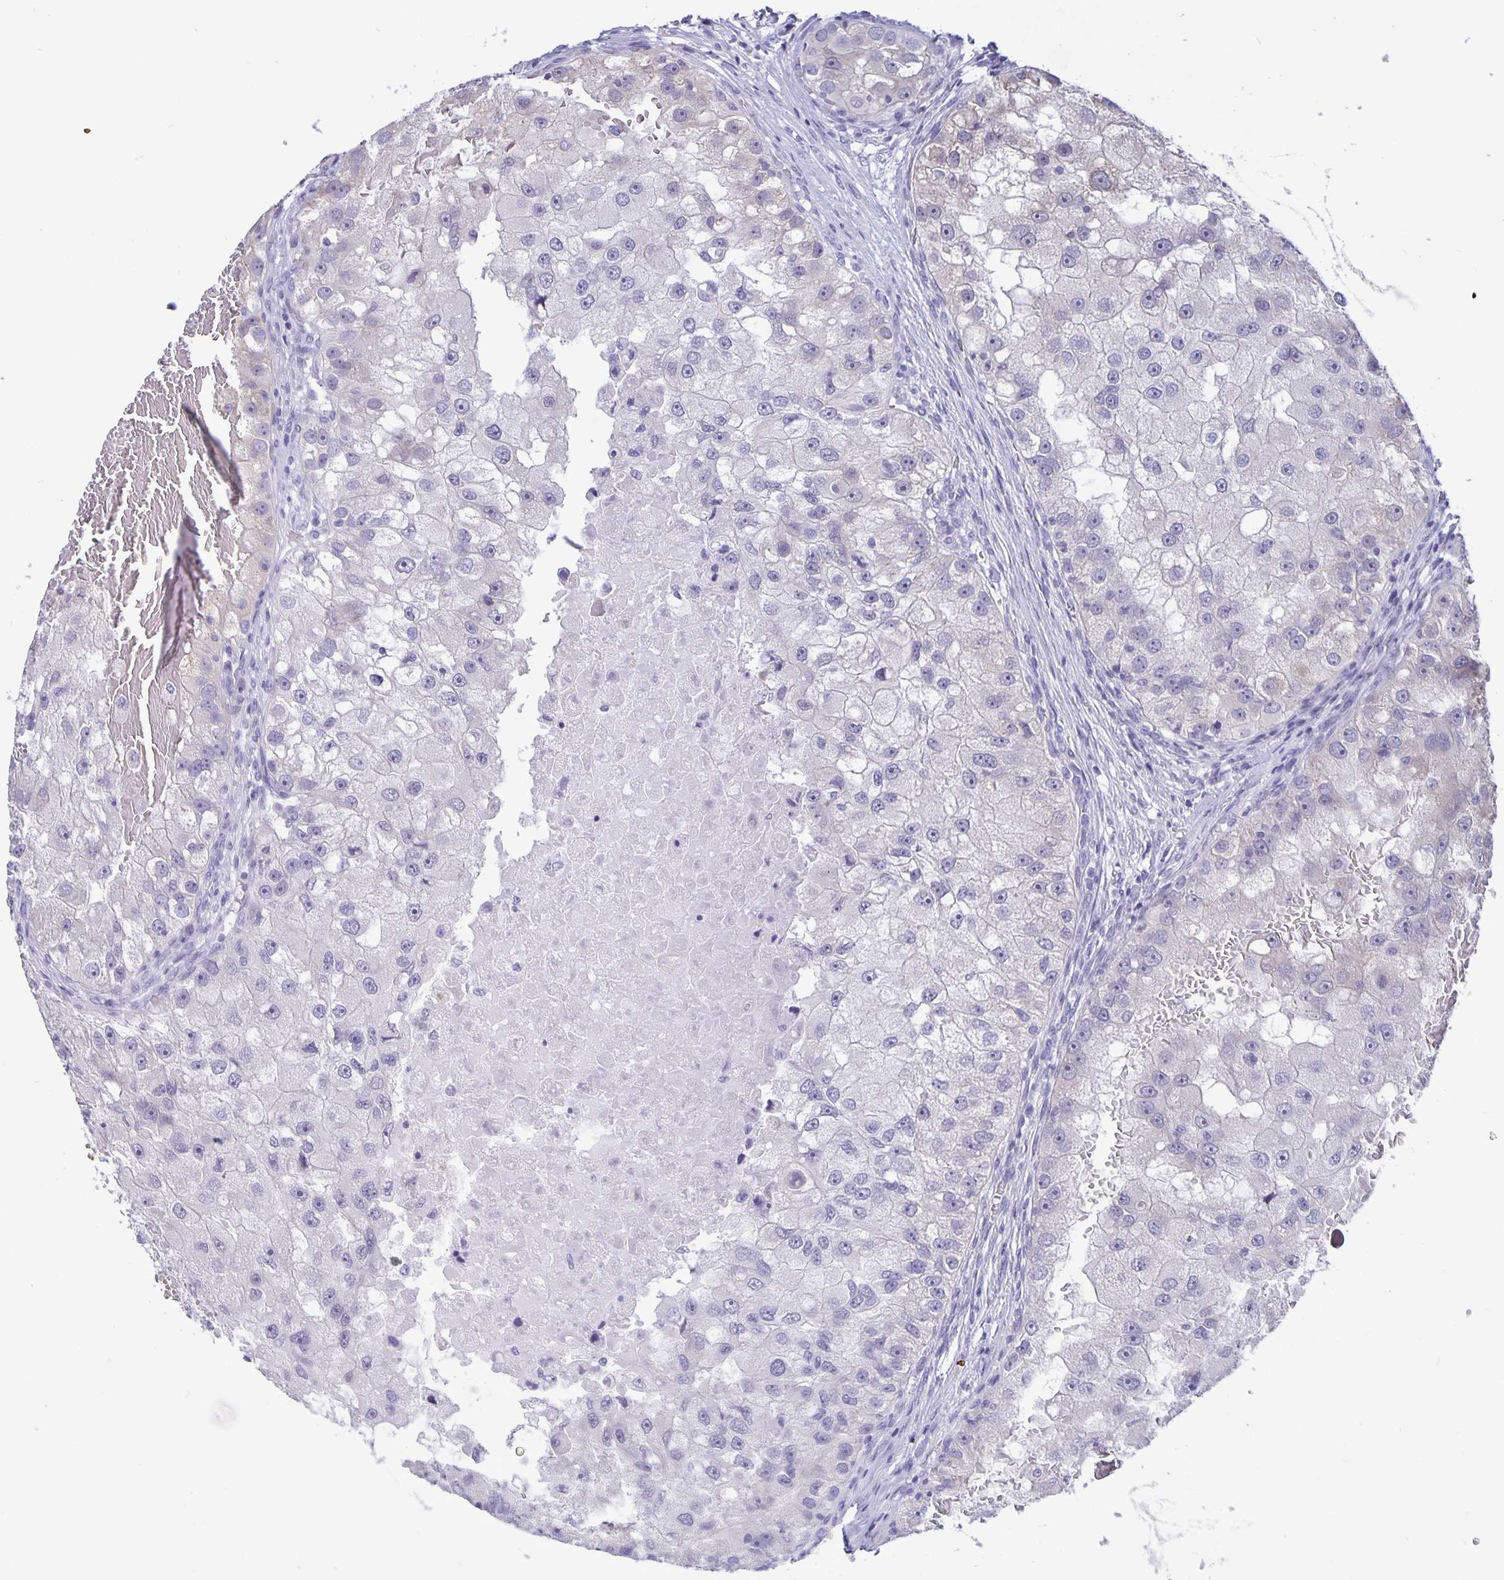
{"staining": {"intensity": "negative", "quantity": "none", "location": "none"}, "tissue": "renal cancer", "cell_type": "Tumor cells", "image_type": "cancer", "snomed": [{"axis": "morphology", "description": "Adenocarcinoma, NOS"}, {"axis": "topography", "description": "Kidney"}], "caption": "The immunohistochemistry (IHC) photomicrograph has no significant positivity in tumor cells of renal cancer tissue.", "gene": "ERMN", "patient": {"sex": "male", "age": 63}}